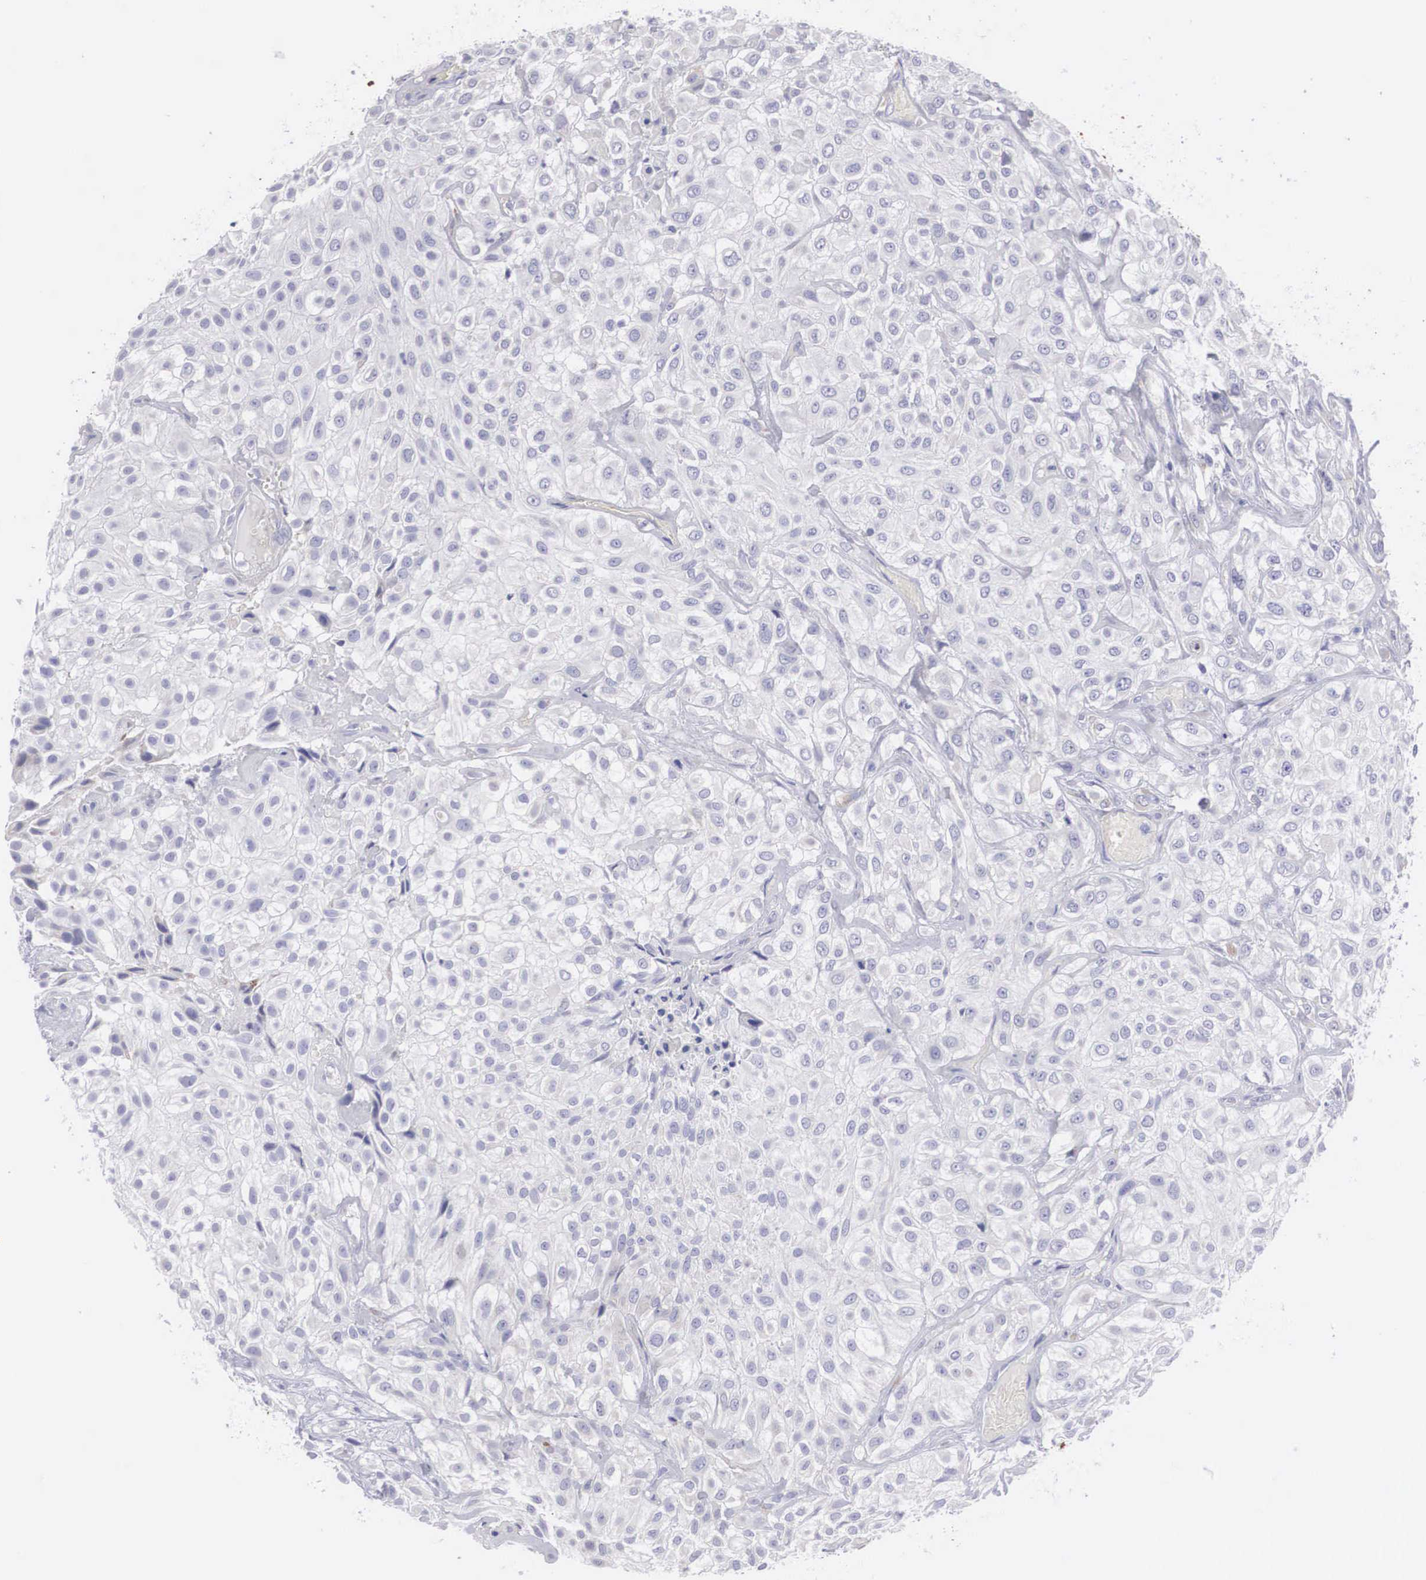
{"staining": {"intensity": "negative", "quantity": "none", "location": "none"}, "tissue": "urothelial cancer", "cell_type": "Tumor cells", "image_type": "cancer", "snomed": [{"axis": "morphology", "description": "Urothelial carcinoma, High grade"}, {"axis": "topography", "description": "Urinary bladder"}], "caption": "High power microscopy image of an immunohistochemistry photomicrograph of urothelial cancer, revealing no significant positivity in tumor cells. (DAB immunohistochemistry, high magnification).", "gene": "ARMCX3", "patient": {"sex": "male", "age": 56}}